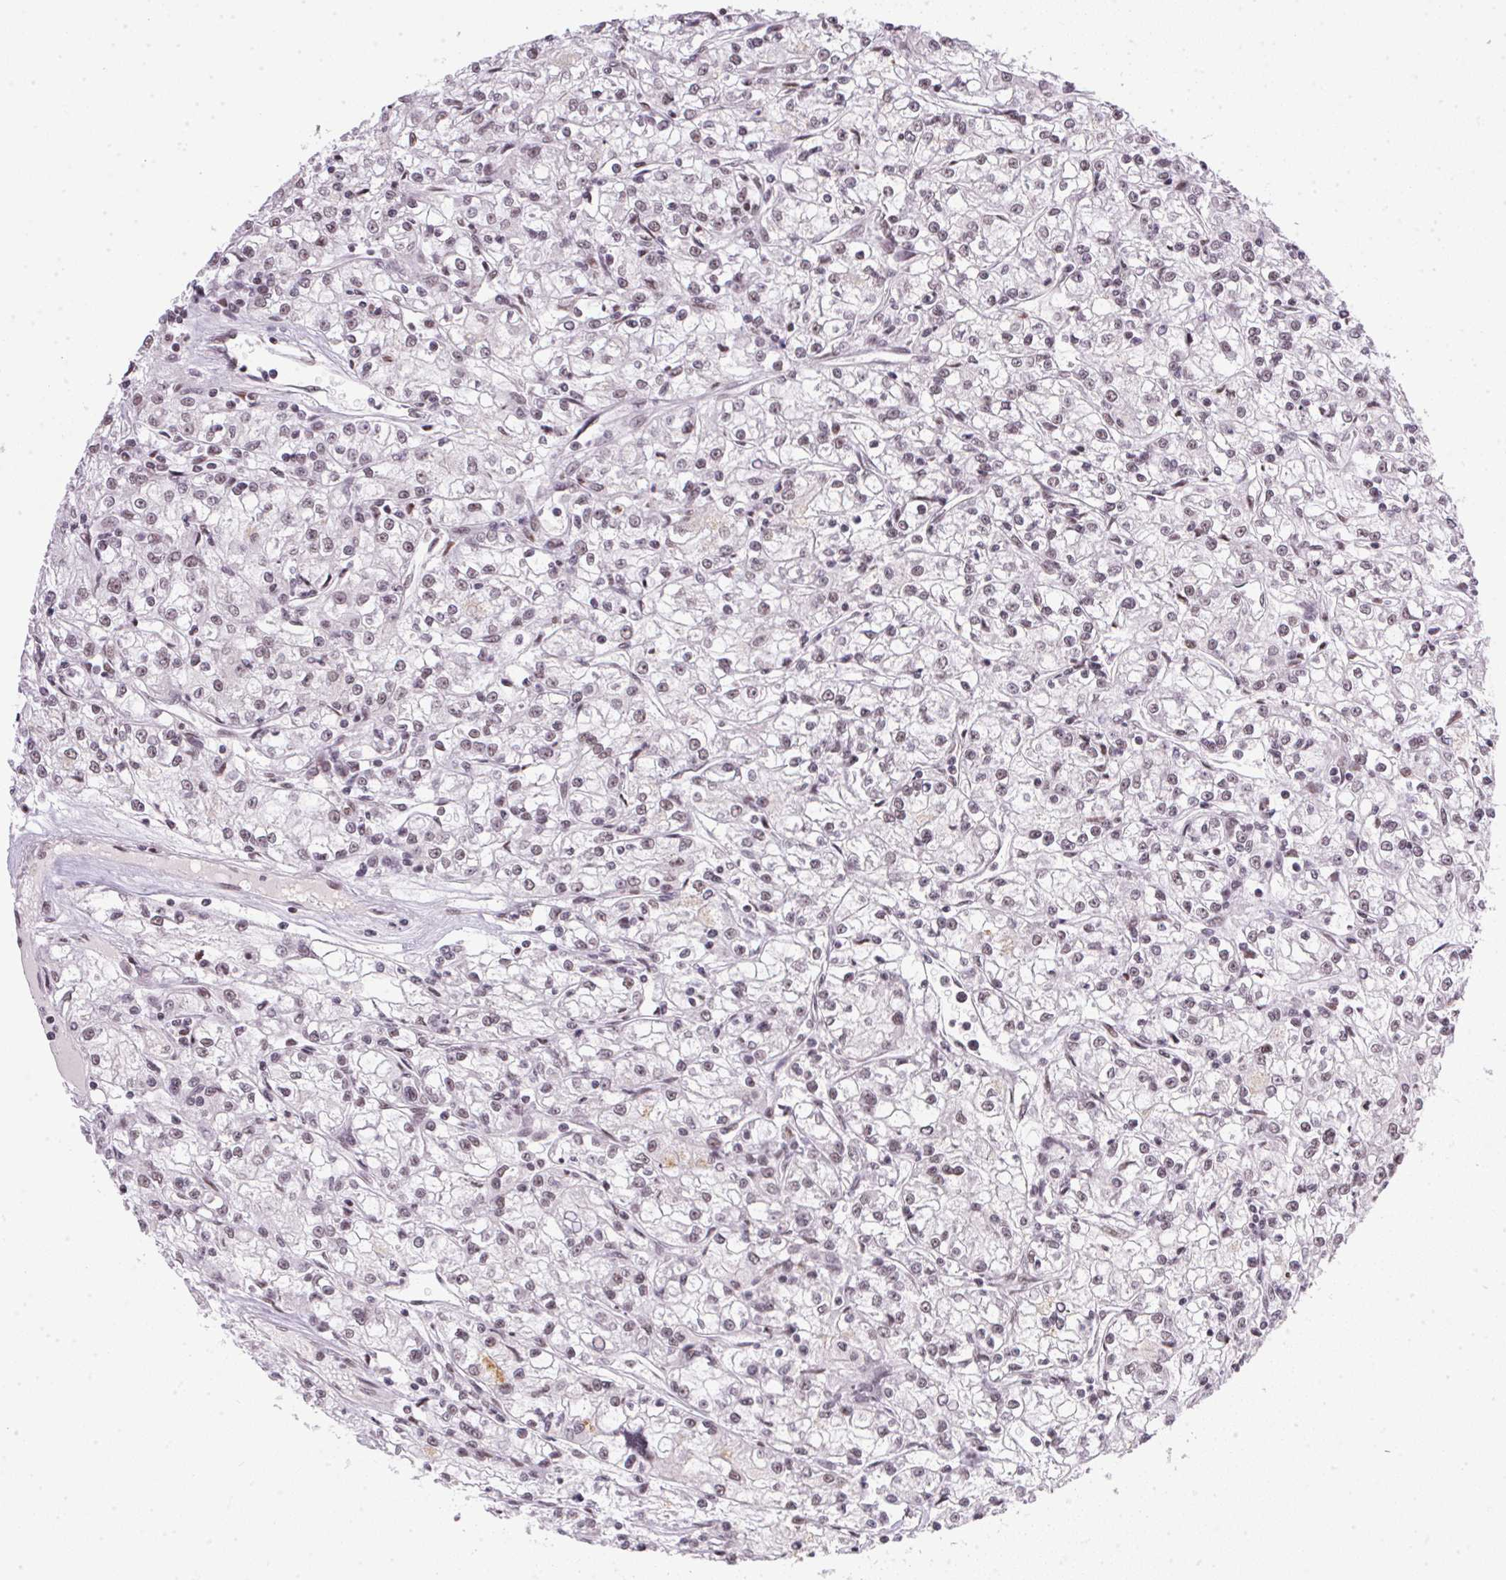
{"staining": {"intensity": "weak", "quantity": "<25%", "location": "nuclear"}, "tissue": "renal cancer", "cell_type": "Tumor cells", "image_type": "cancer", "snomed": [{"axis": "morphology", "description": "Adenocarcinoma, NOS"}, {"axis": "topography", "description": "Kidney"}], "caption": "The micrograph demonstrates no staining of tumor cells in renal cancer (adenocarcinoma).", "gene": "SRSF7", "patient": {"sex": "female", "age": 59}}